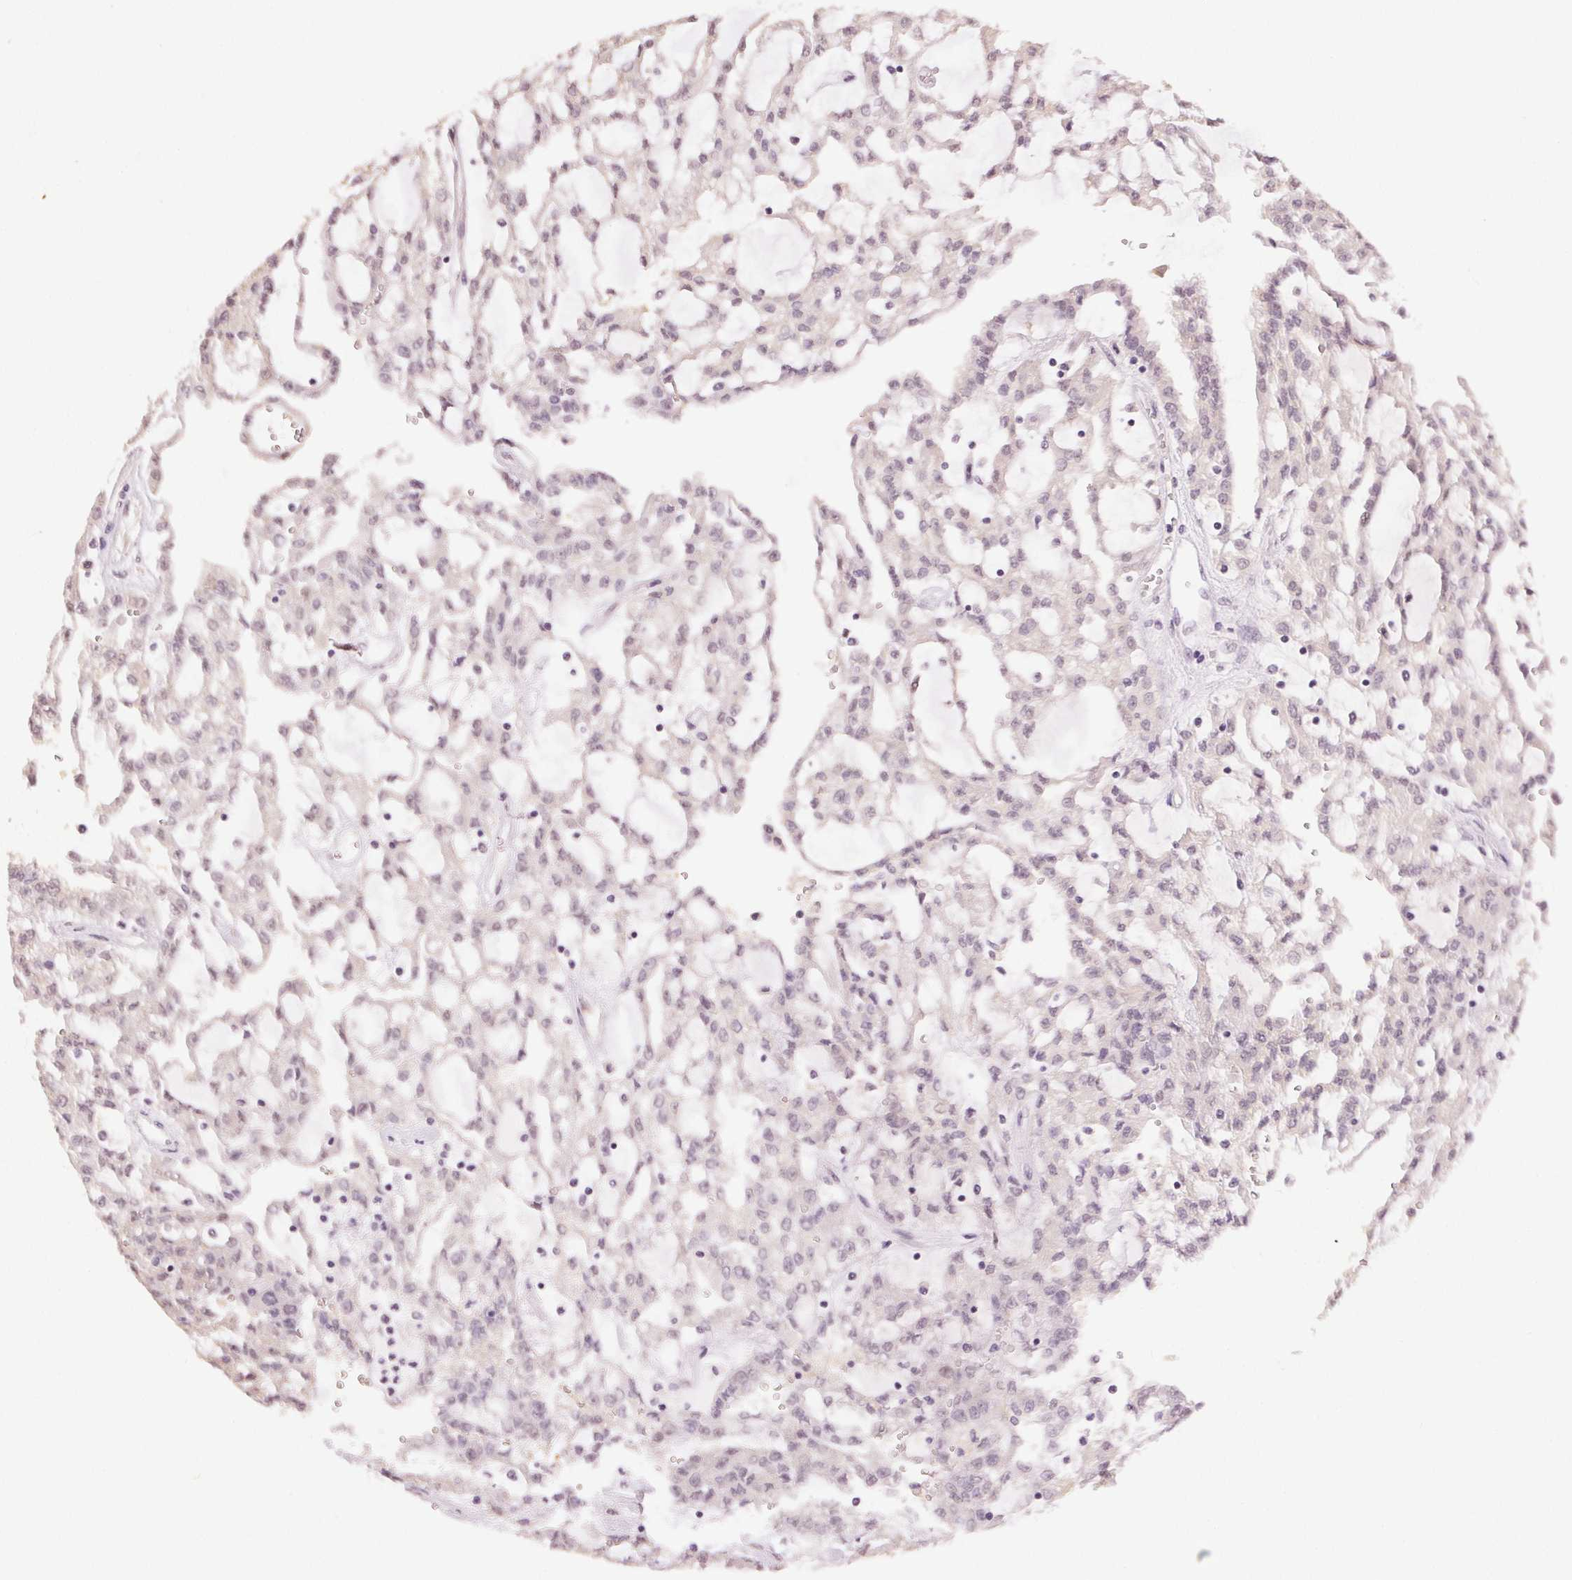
{"staining": {"intensity": "negative", "quantity": "none", "location": "none"}, "tissue": "renal cancer", "cell_type": "Tumor cells", "image_type": "cancer", "snomed": [{"axis": "morphology", "description": "Adenocarcinoma, NOS"}, {"axis": "topography", "description": "Kidney"}], "caption": "An image of human renal cancer (adenocarcinoma) is negative for staining in tumor cells.", "gene": "PLCB1", "patient": {"sex": "male", "age": 63}}